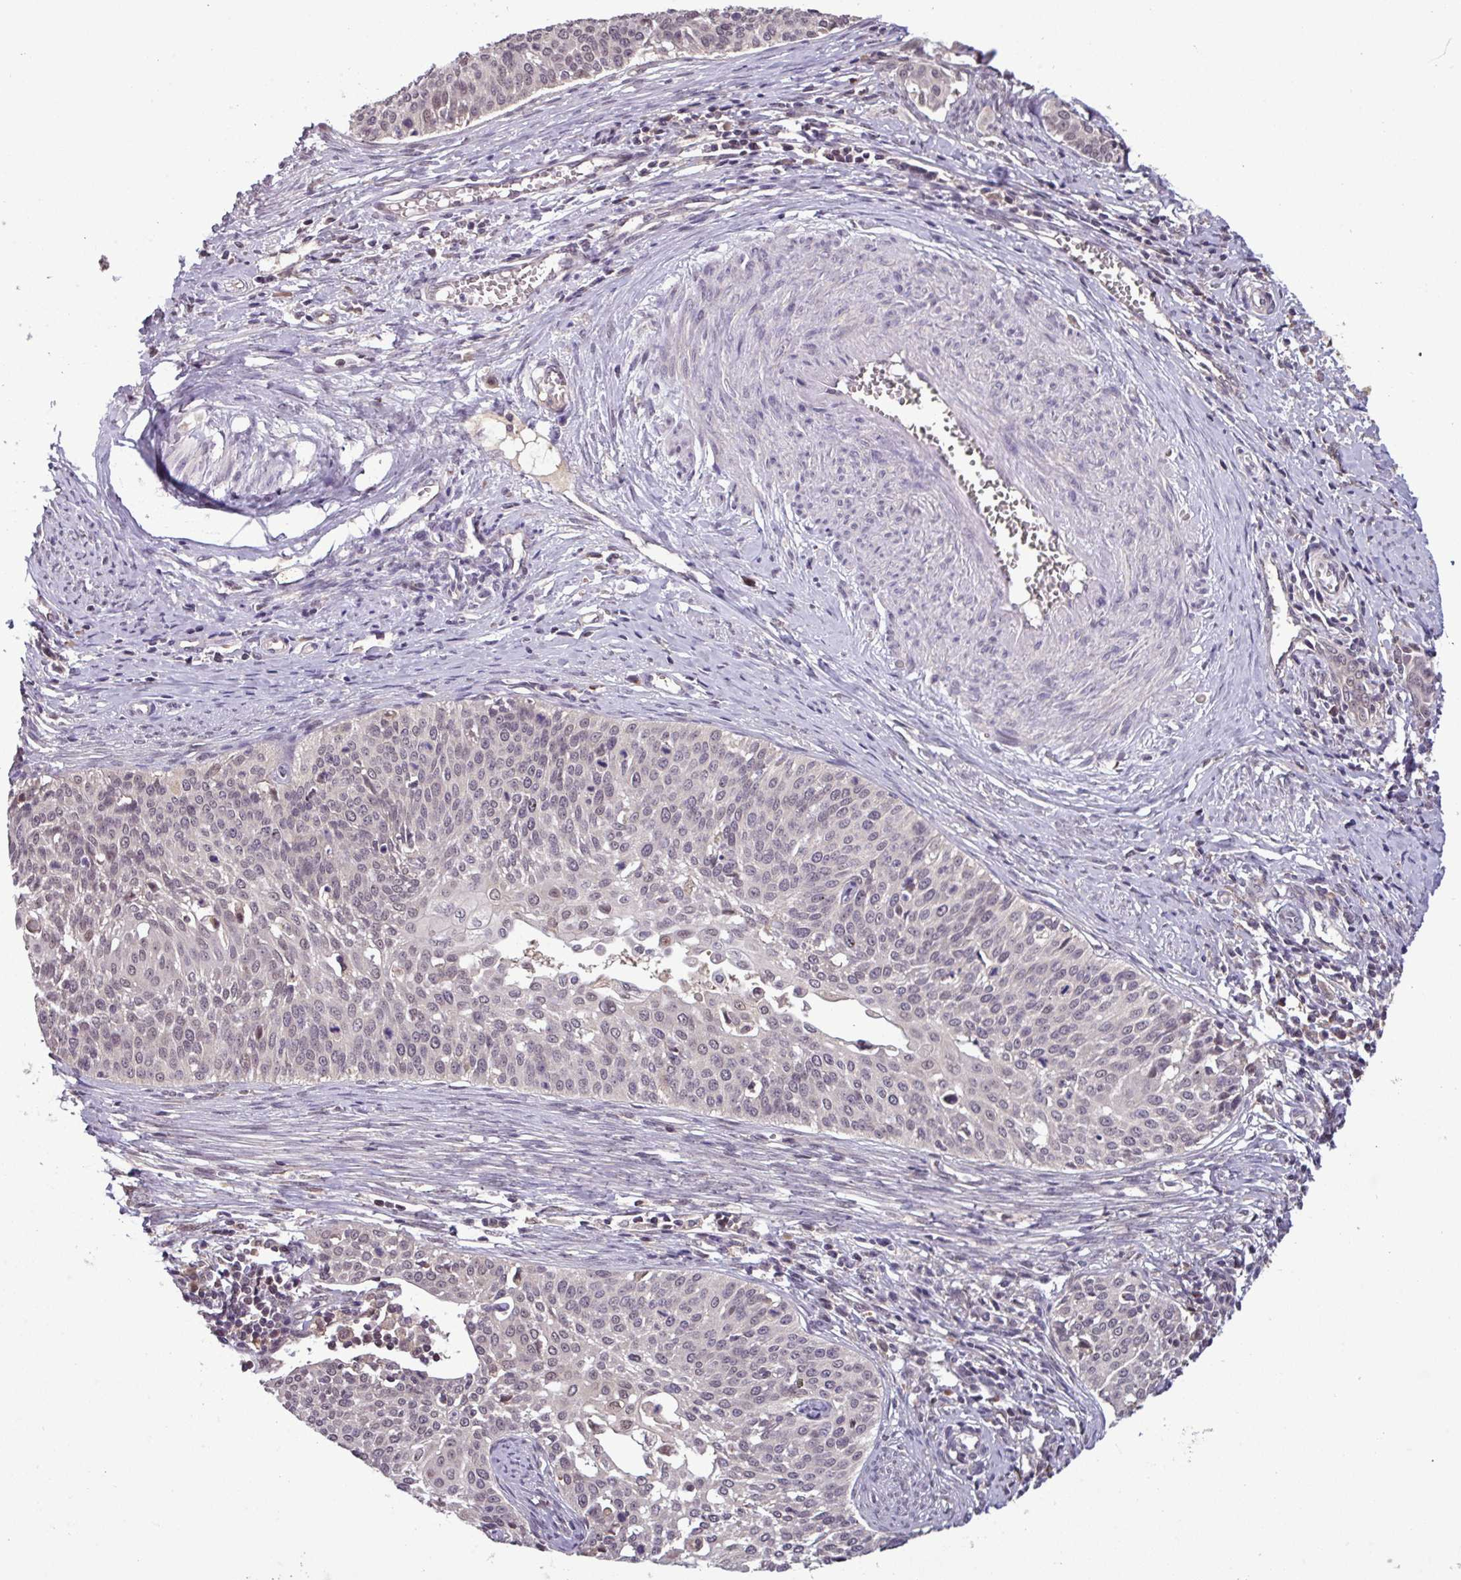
{"staining": {"intensity": "weak", "quantity": "25%-75%", "location": "nuclear"}, "tissue": "cervical cancer", "cell_type": "Tumor cells", "image_type": "cancer", "snomed": [{"axis": "morphology", "description": "Squamous cell carcinoma, NOS"}, {"axis": "topography", "description": "Cervix"}], "caption": "Immunohistochemical staining of human cervical cancer (squamous cell carcinoma) reveals low levels of weak nuclear protein positivity in about 25%-75% of tumor cells. The protein is stained brown, and the nuclei are stained in blue (DAB IHC with brightfield microscopy, high magnification).", "gene": "NOB1", "patient": {"sex": "female", "age": 44}}